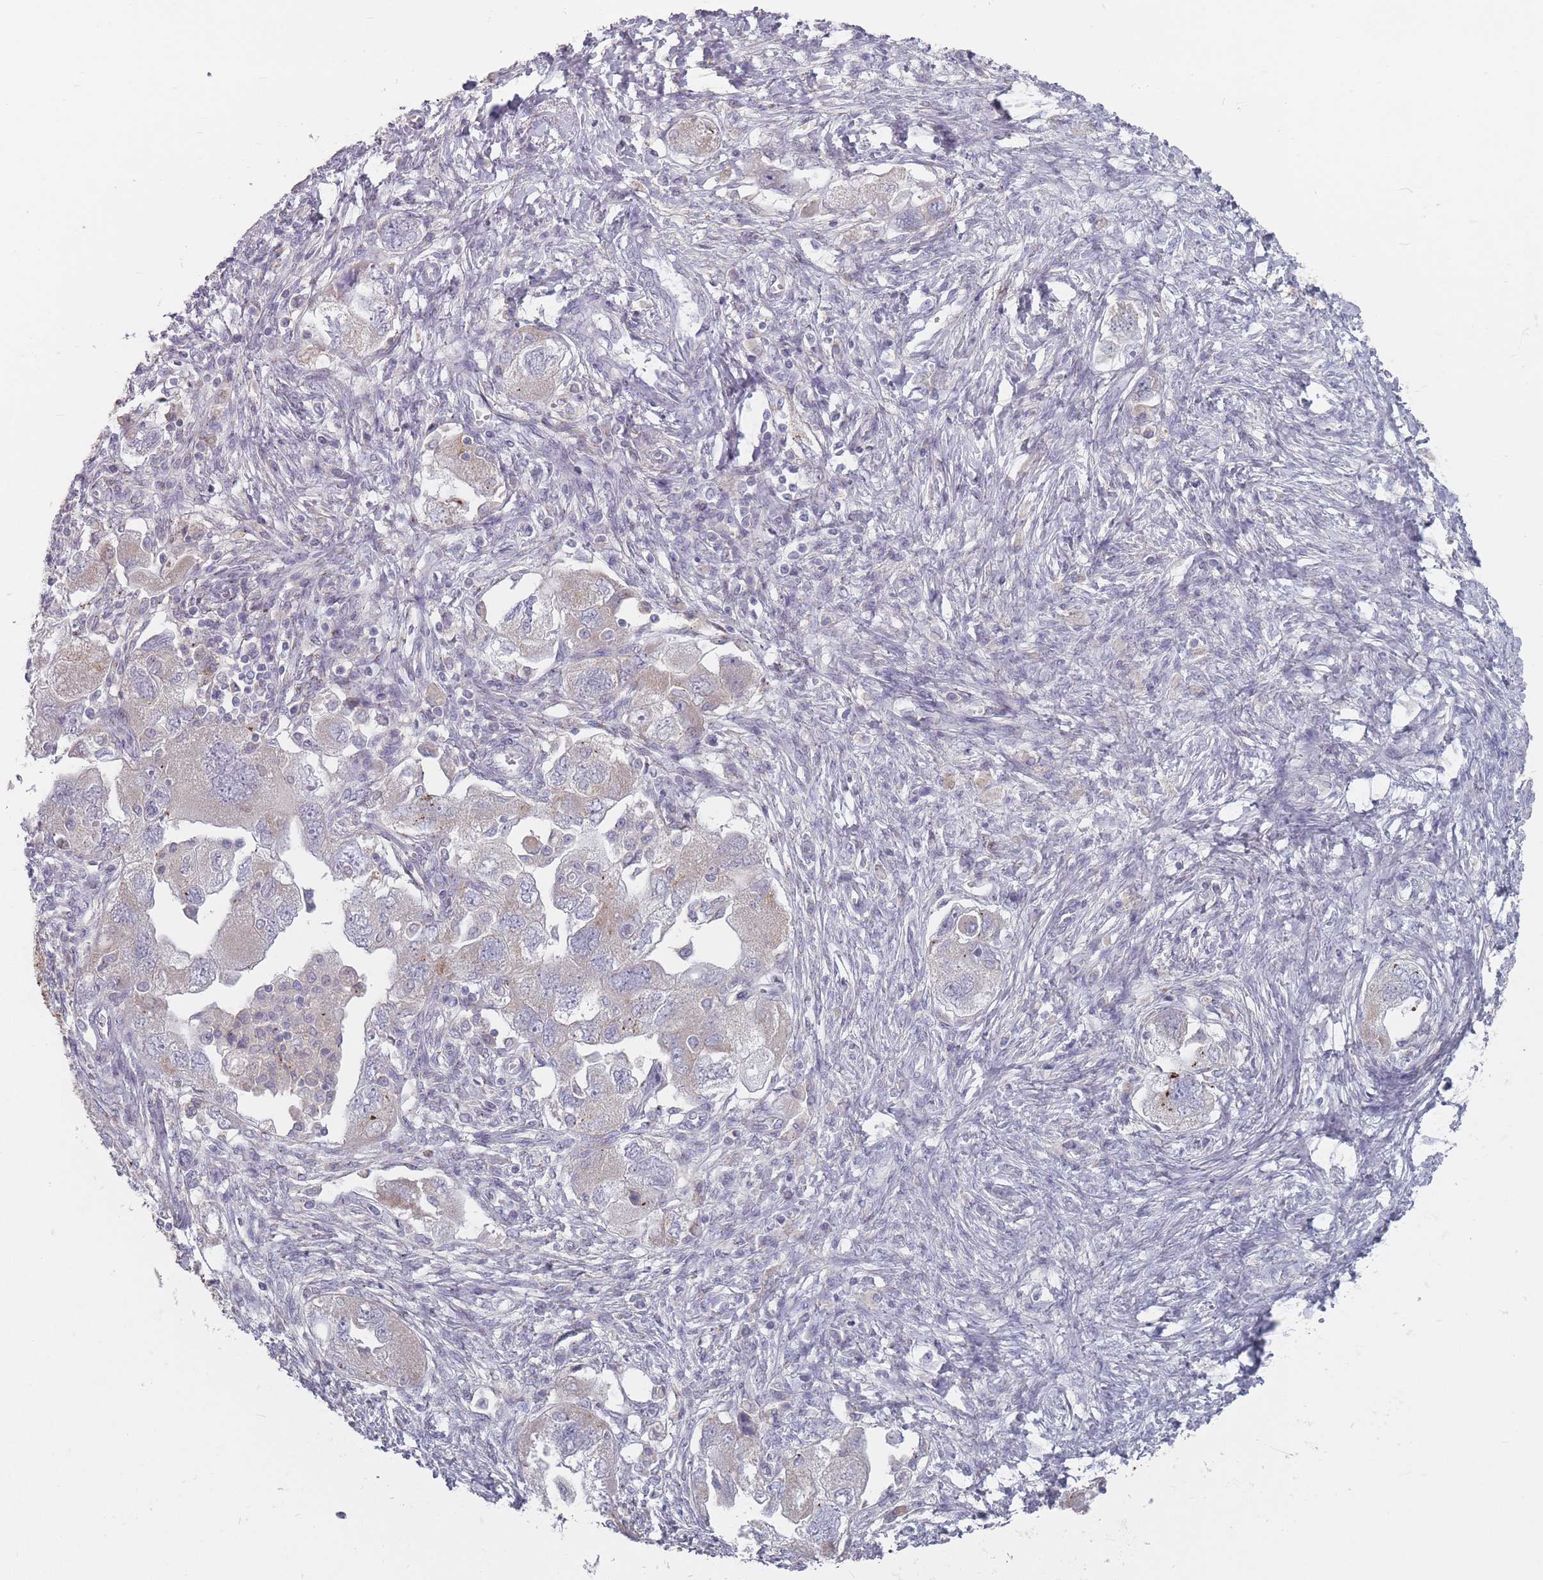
{"staining": {"intensity": "negative", "quantity": "none", "location": "none"}, "tissue": "ovarian cancer", "cell_type": "Tumor cells", "image_type": "cancer", "snomed": [{"axis": "morphology", "description": "Carcinoma, NOS"}, {"axis": "morphology", "description": "Cystadenocarcinoma, serous, NOS"}, {"axis": "topography", "description": "Ovary"}], "caption": "Immunohistochemistry (IHC) image of neoplastic tissue: human ovarian cancer stained with DAB (3,3'-diaminobenzidine) reveals no significant protein staining in tumor cells.", "gene": "AKAIN1", "patient": {"sex": "female", "age": 69}}